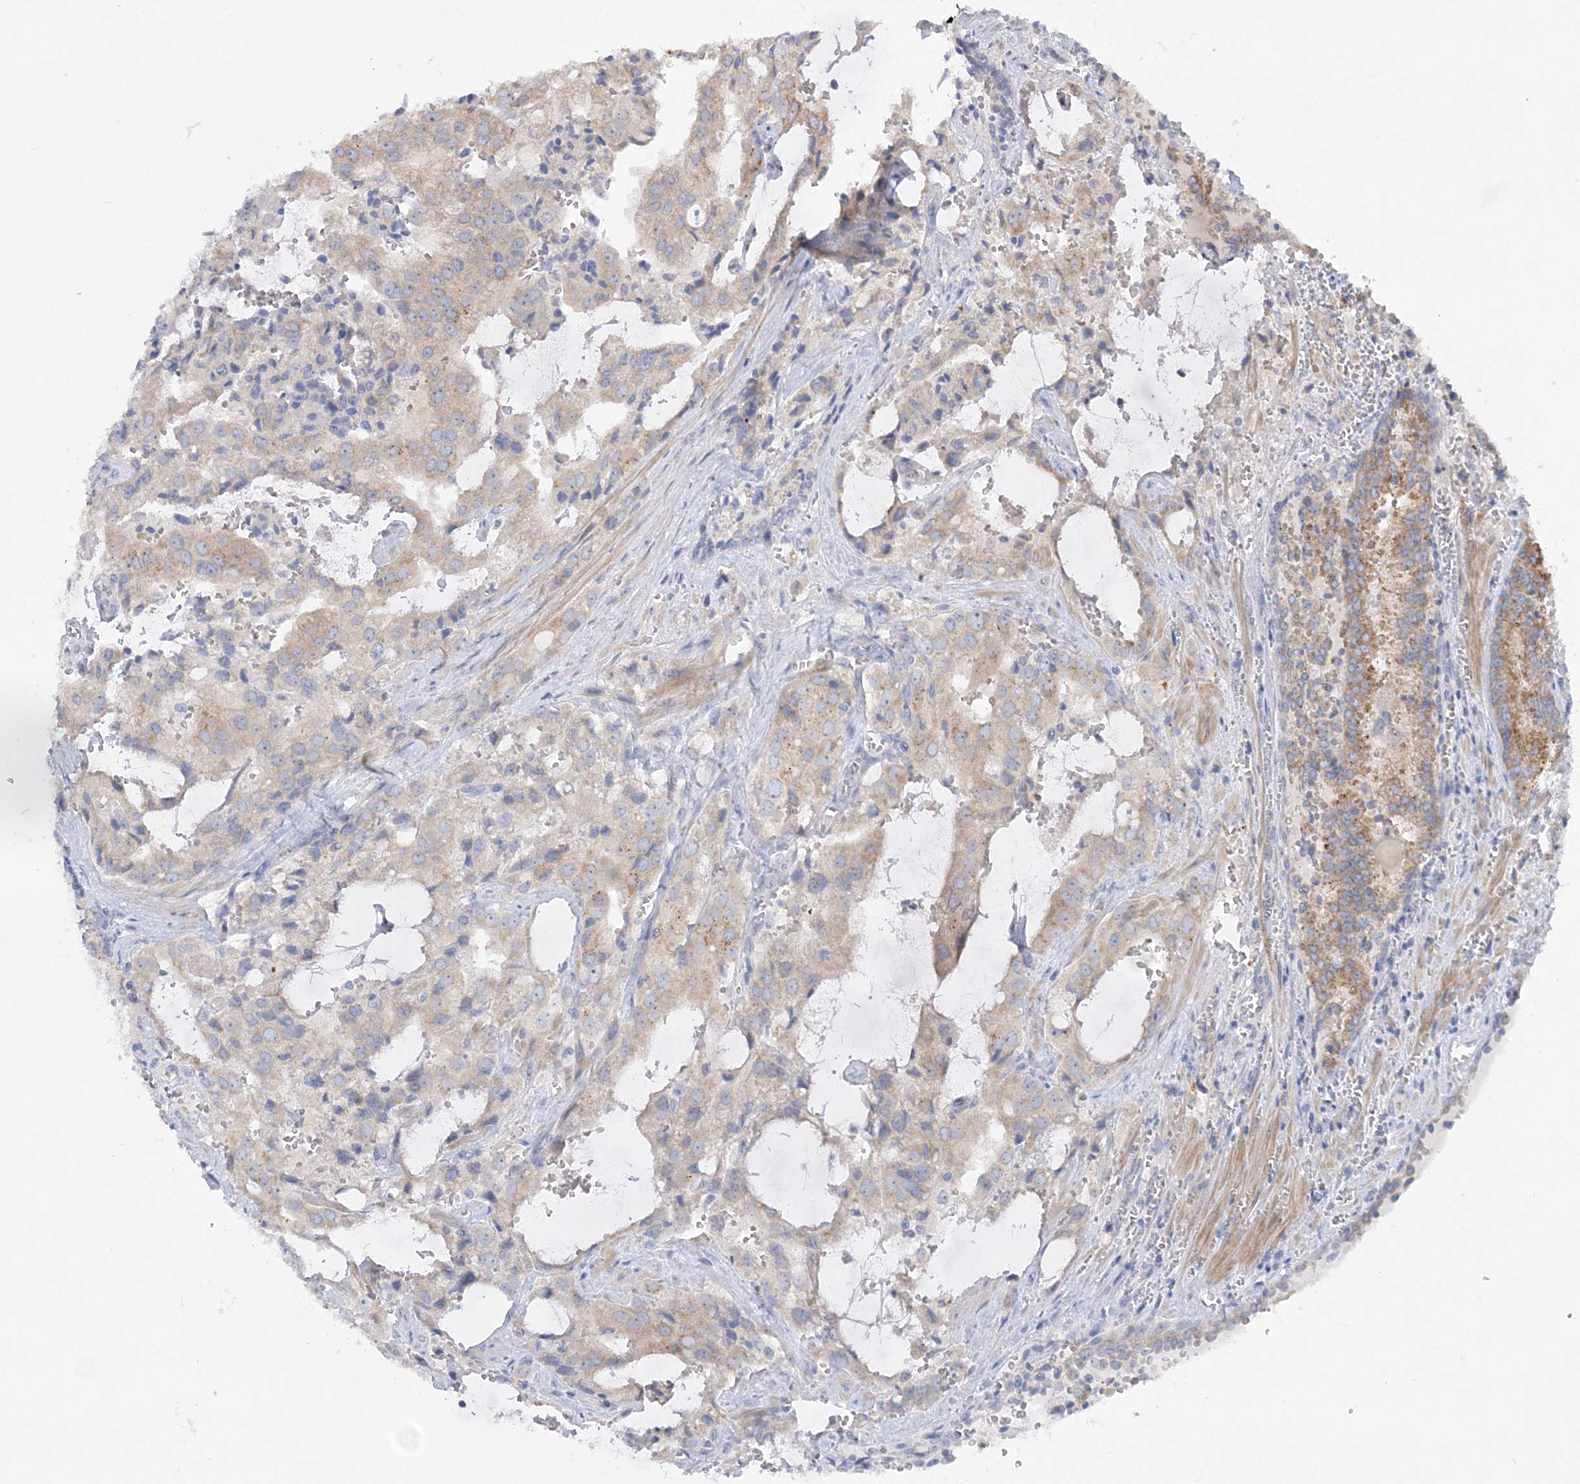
{"staining": {"intensity": "weak", "quantity": "25%-75%", "location": "cytoplasmic/membranous"}, "tissue": "prostate cancer", "cell_type": "Tumor cells", "image_type": "cancer", "snomed": [{"axis": "morphology", "description": "Adenocarcinoma, High grade"}, {"axis": "topography", "description": "Prostate"}], "caption": "Human adenocarcinoma (high-grade) (prostate) stained with a brown dye demonstrates weak cytoplasmic/membranous positive positivity in about 25%-75% of tumor cells.", "gene": "MMADHC", "patient": {"sex": "male", "age": 68}}